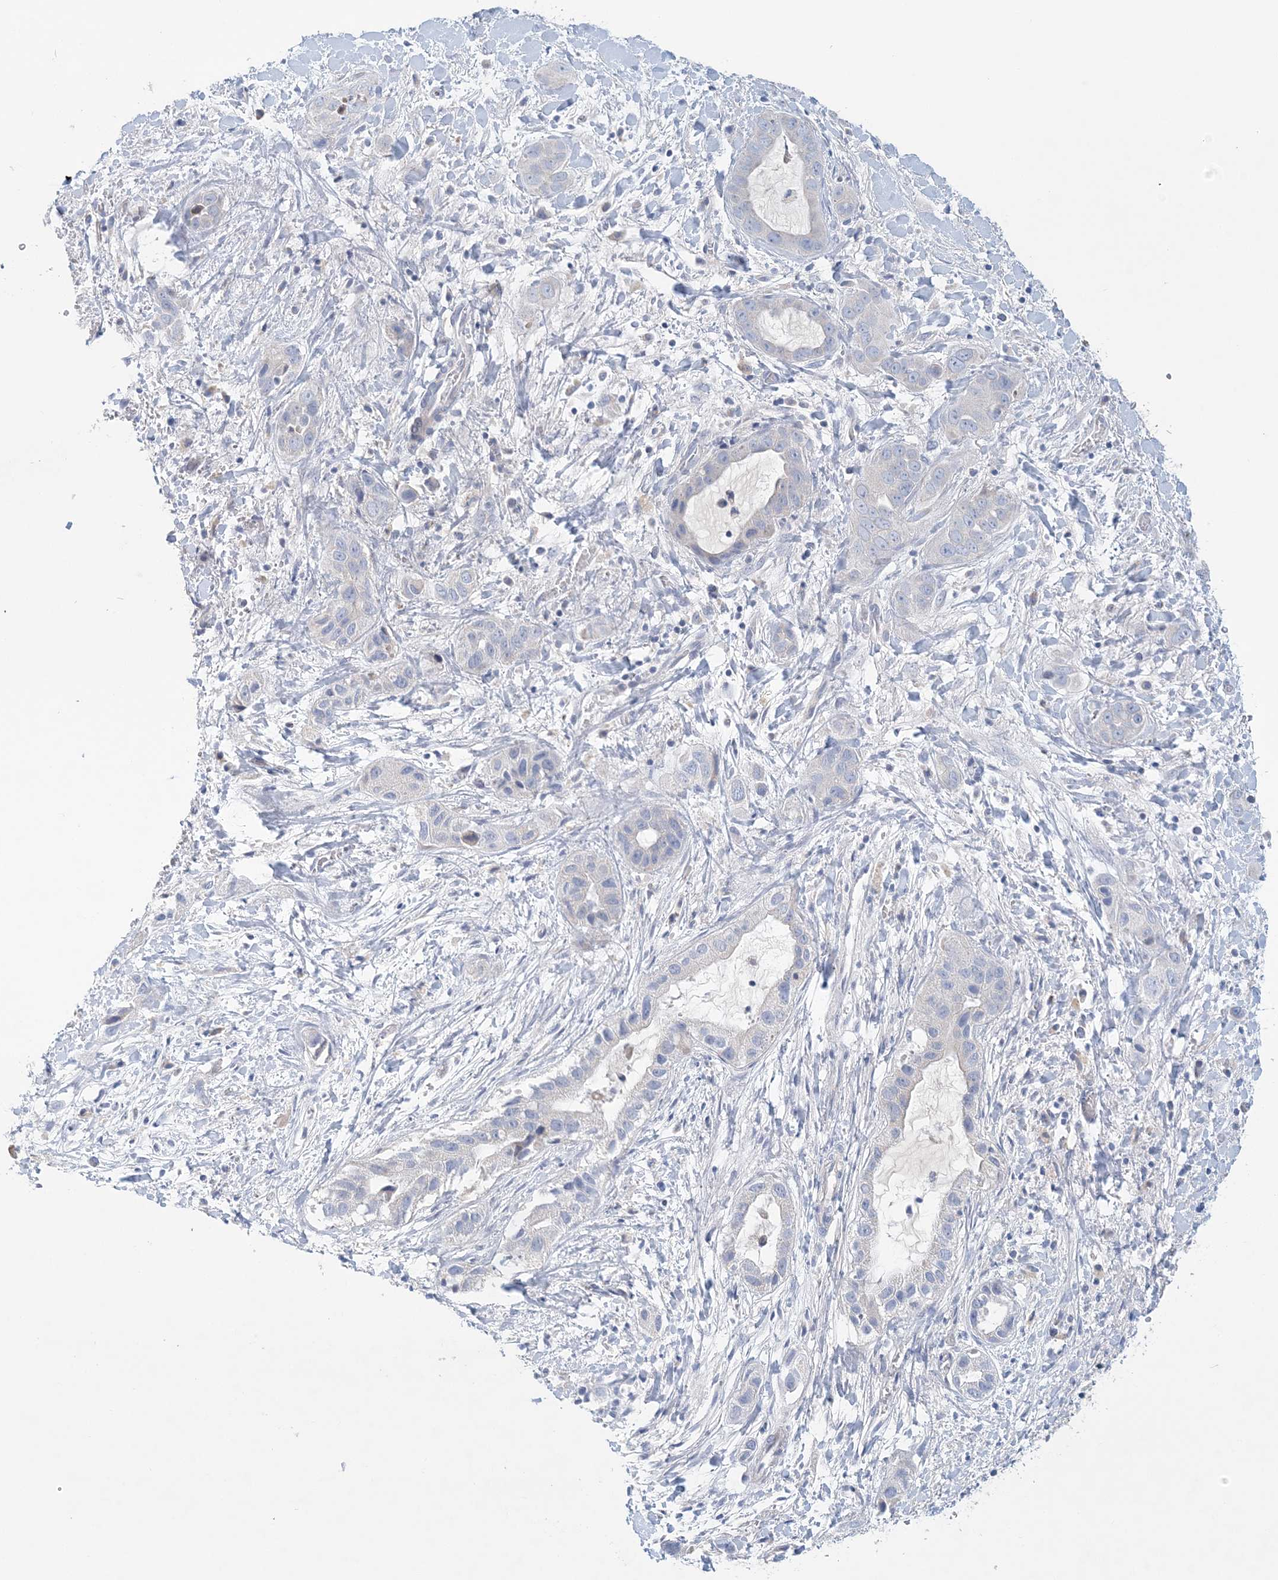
{"staining": {"intensity": "negative", "quantity": "none", "location": "none"}, "tissue": "liver cancer", "cell_type": "Tumor cells", "image_type": "cancer", "snomed": [{"axis": "morphology", "description": "Cholangiocarcinoma"}, {"axis": "topography", "description": "Liver"}], "caption": "An immunohistochemistry image of liver cancer (cholangiocarcinoma) is shown. There is no staining in tumor cells of liver cancer (cholangiocarcinoma). (DAB IHC with hematoxylin counter stain).", "gene": "LRRIQ4", "patient": {"sex": "female", "age": 52}}